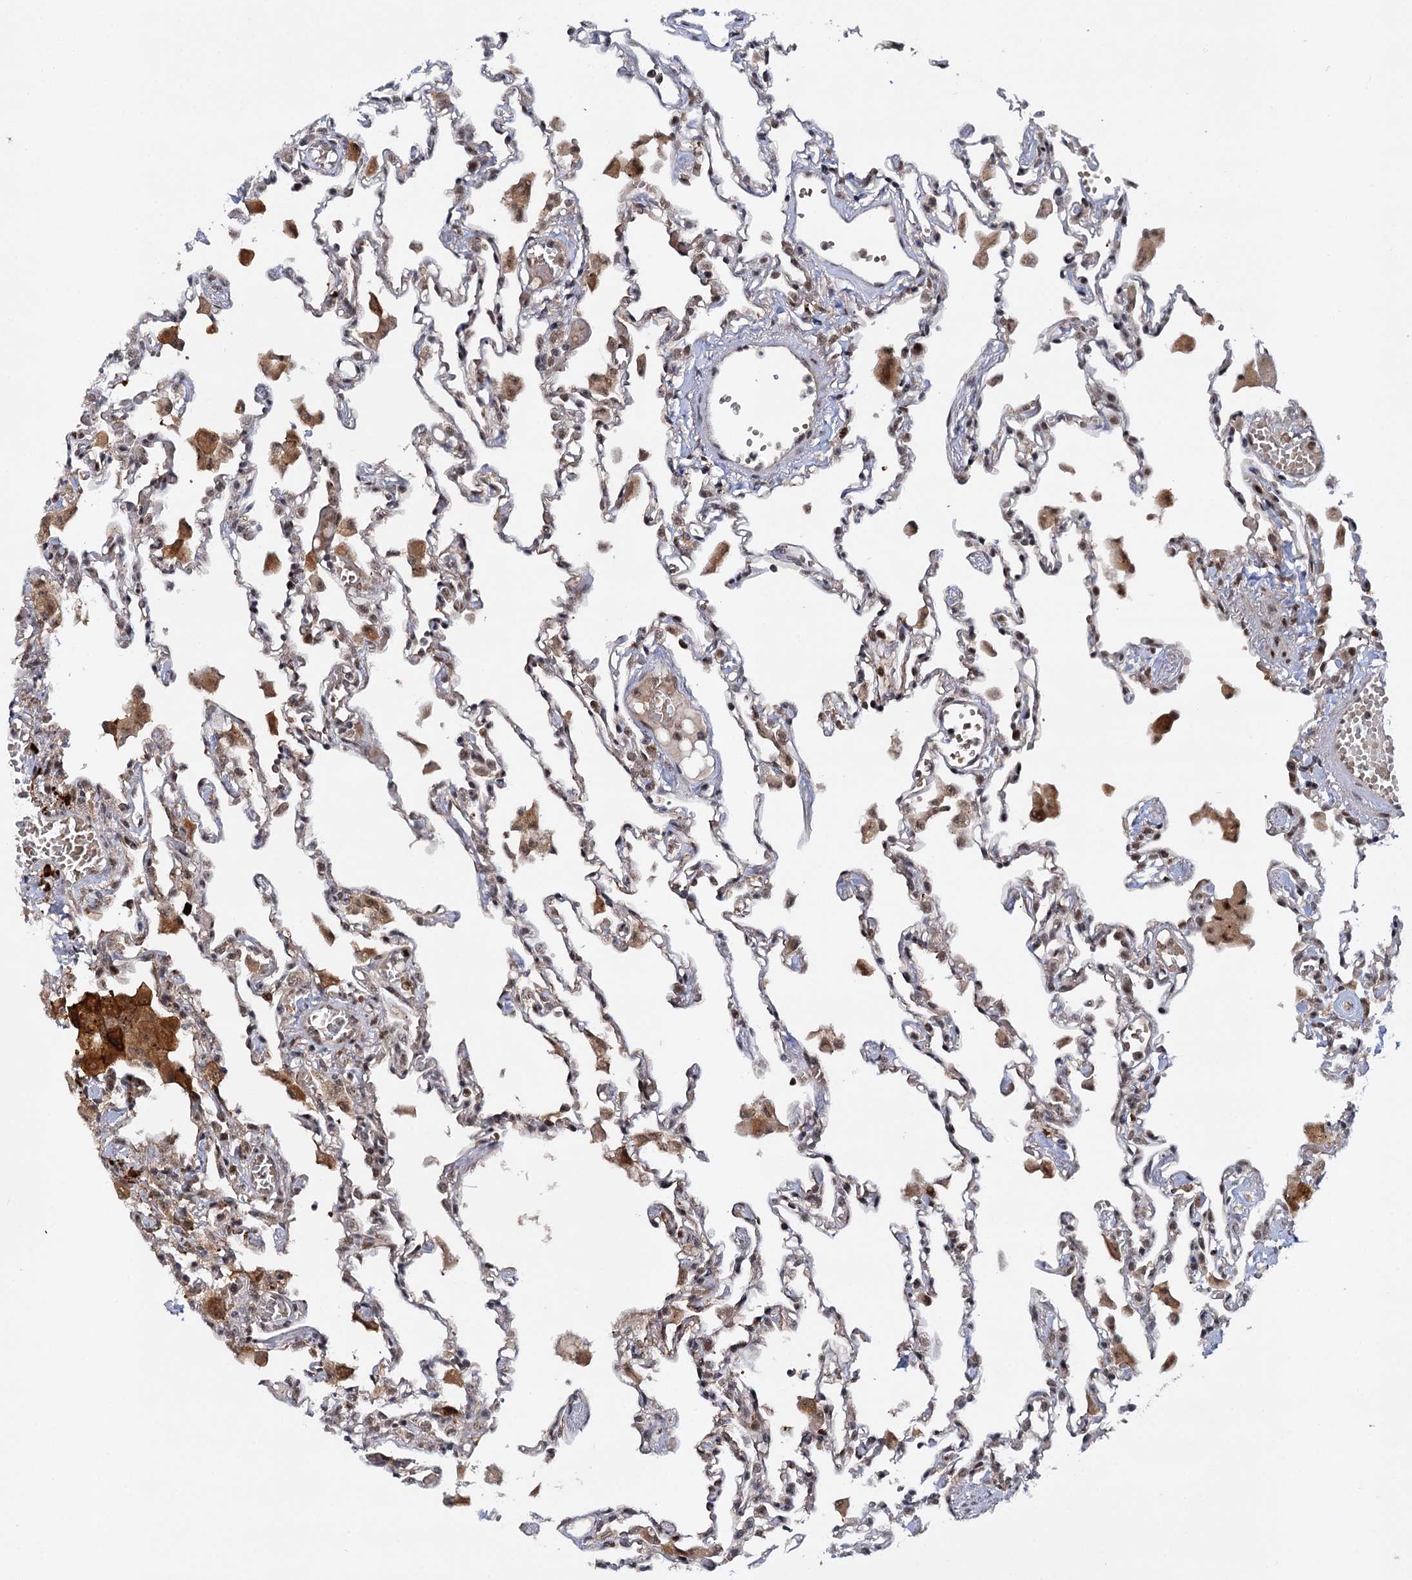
{"staining": {"intensity": "moderate", "quantity": "<25%", "location": "nuclear"}, "tissue": "lung", "cell_type": "Alveolar cells", "image_type": "normal", "snomed": [{"axis": "morphology", "description": "Normal tissue, NOS"}, {"axis": "topography", "description": "Bronchus"}, {"axis": "topography", "description": "Lung"}], "caption": "Brown immunohistochemical staining in unremarkable human lung shows moderate nuclear staining in about <25% of alveolar cells.", "gene": "BUD13", "patient": {"sex": "female", "age": 49}}